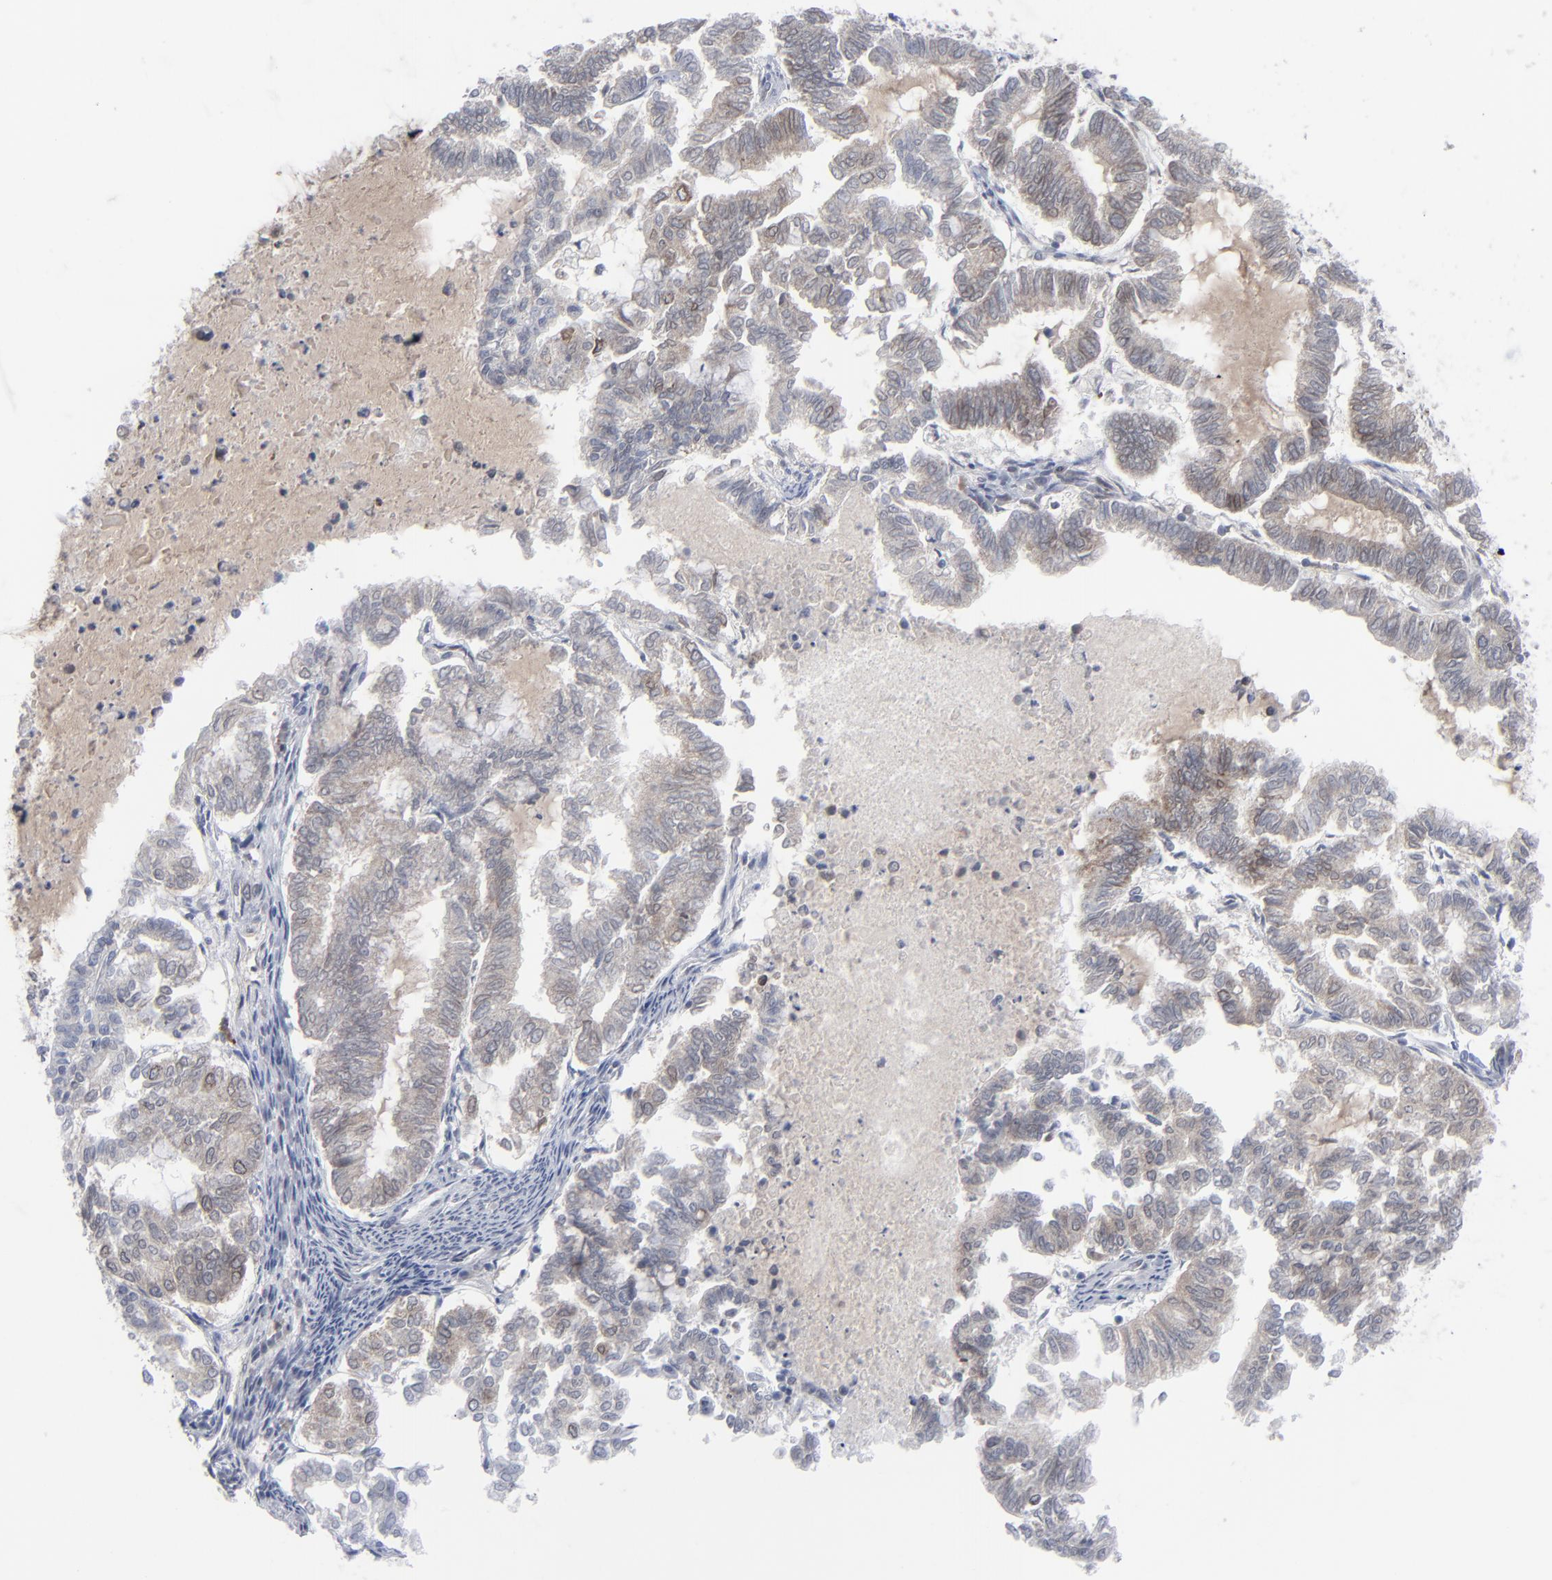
{"staining": {"intensity": "weak", "quantity": "25%-75%", "location": "cytoplasmic/membranous"}, "tissue": "endometrial cancer", "cell_type": "Tumor cells", "image_type": "cancer", "snomed": [{"axis": "morphology", "description": "Adenocarcinoma, NOS"}, {"axis": "topography", "description": "Endometrium"}], "caption": "A brown stain labels weak cytoplasmic/membranous expression of a protein in endometrial cancer tumor cells. The staining is performed using DAB brown chromogen to label protein expression. The nuclei are counter-stained blue using hematoxylin.", "gene": "NUP88", "patient": {"sex": "female", "age": 79}}